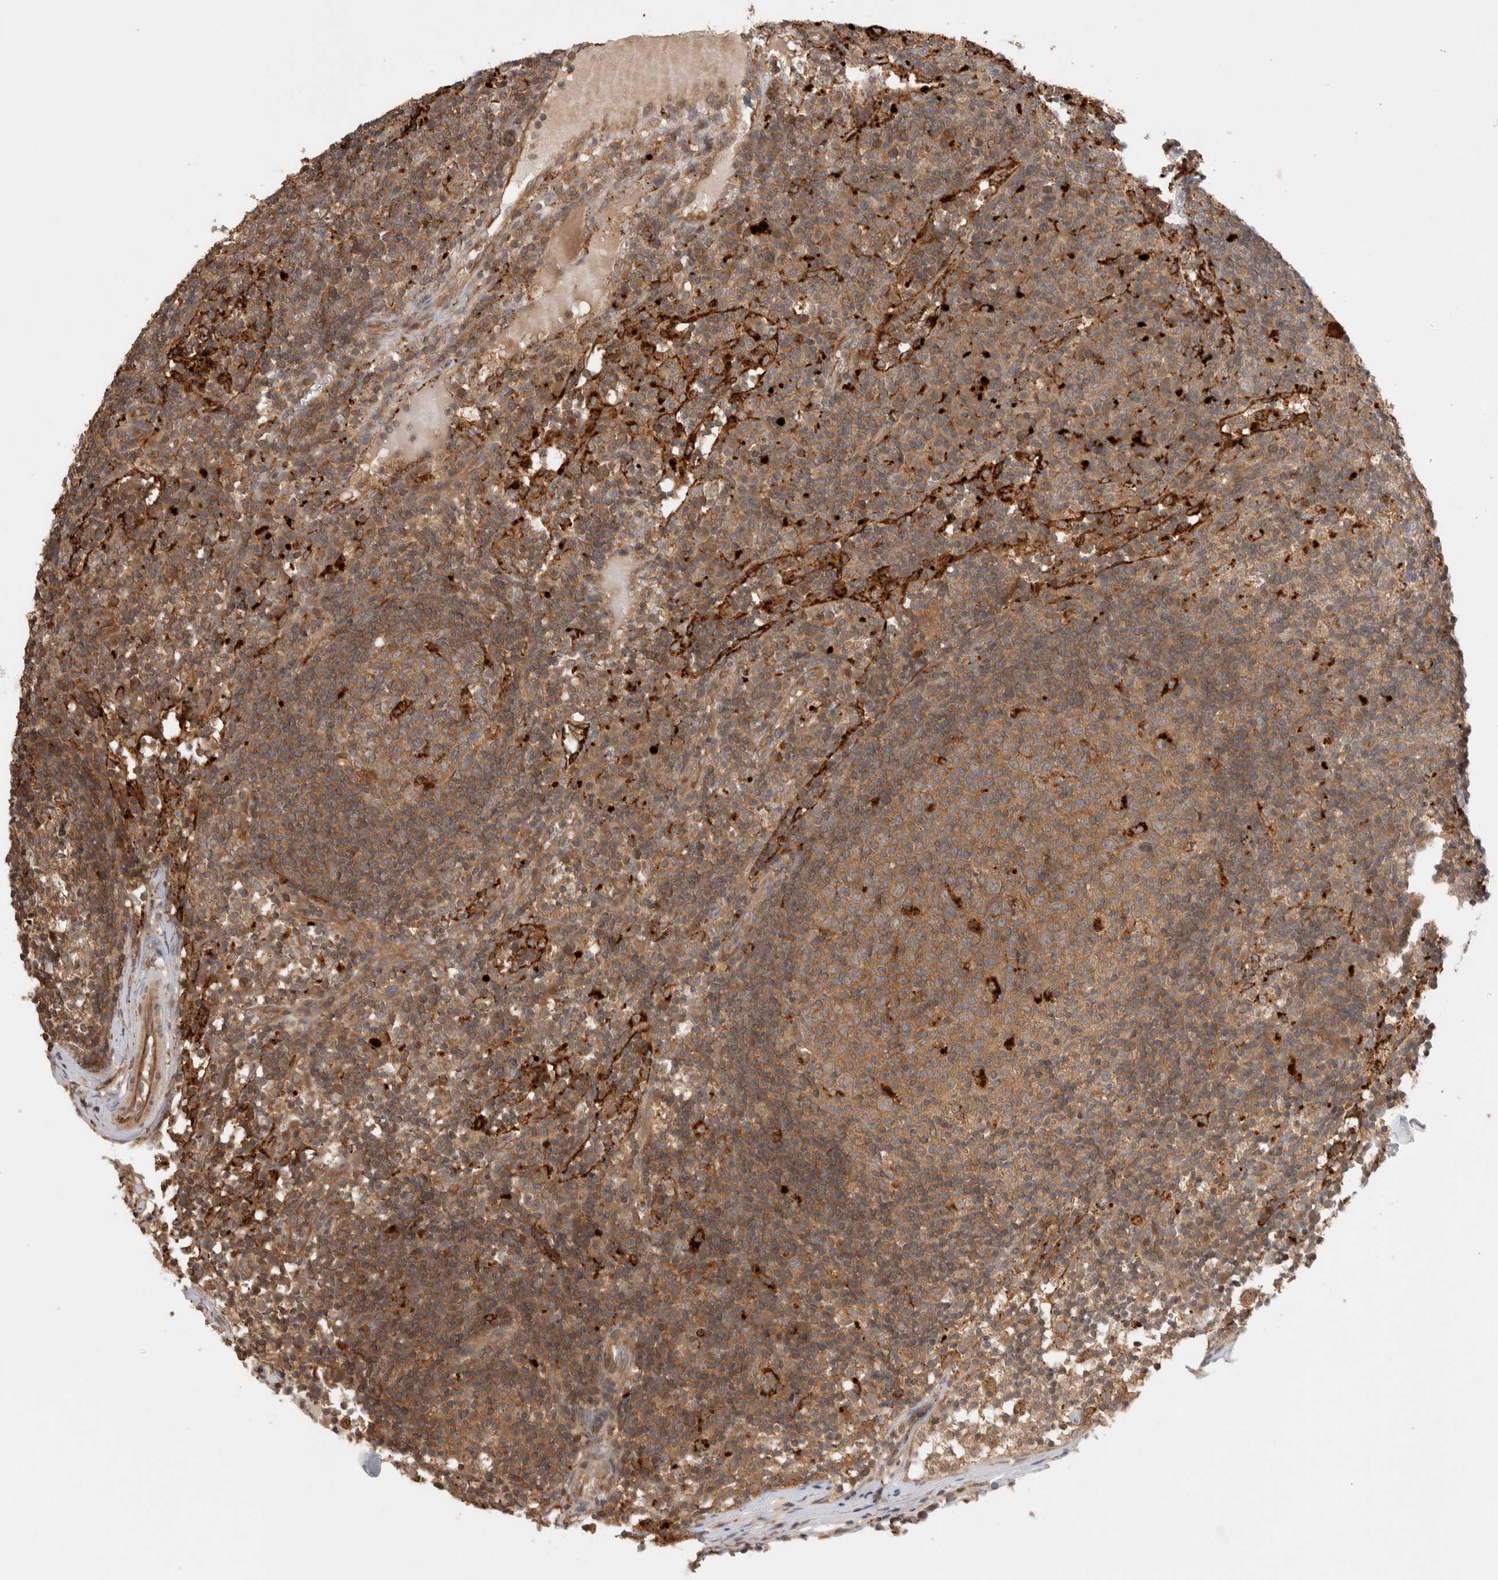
{"staining": {"intensity": "moderate", "quantity": ">75%", "location": "cytoplasmic/membranous"}, "tissue": "lymph node", "cell_type": "Germinal center cells", "image_type": "normal", "snomed": [{"axis": "morphology", "description": "Normal tissue, NOS"}, {"axis": "morphology", "description": "Inflammation, NOS"}, {"axis": "topography", "description": "Lymph node"}], "caption": "Germinal center cells demonstrate medium levels of moderate cytoplasmic/membranous staining in approximately >75% of cells in normal human lymph node. Nuclei are stained in blue.", "gene": "VPS28", "patient": {"sex": "male", "age": 55}}